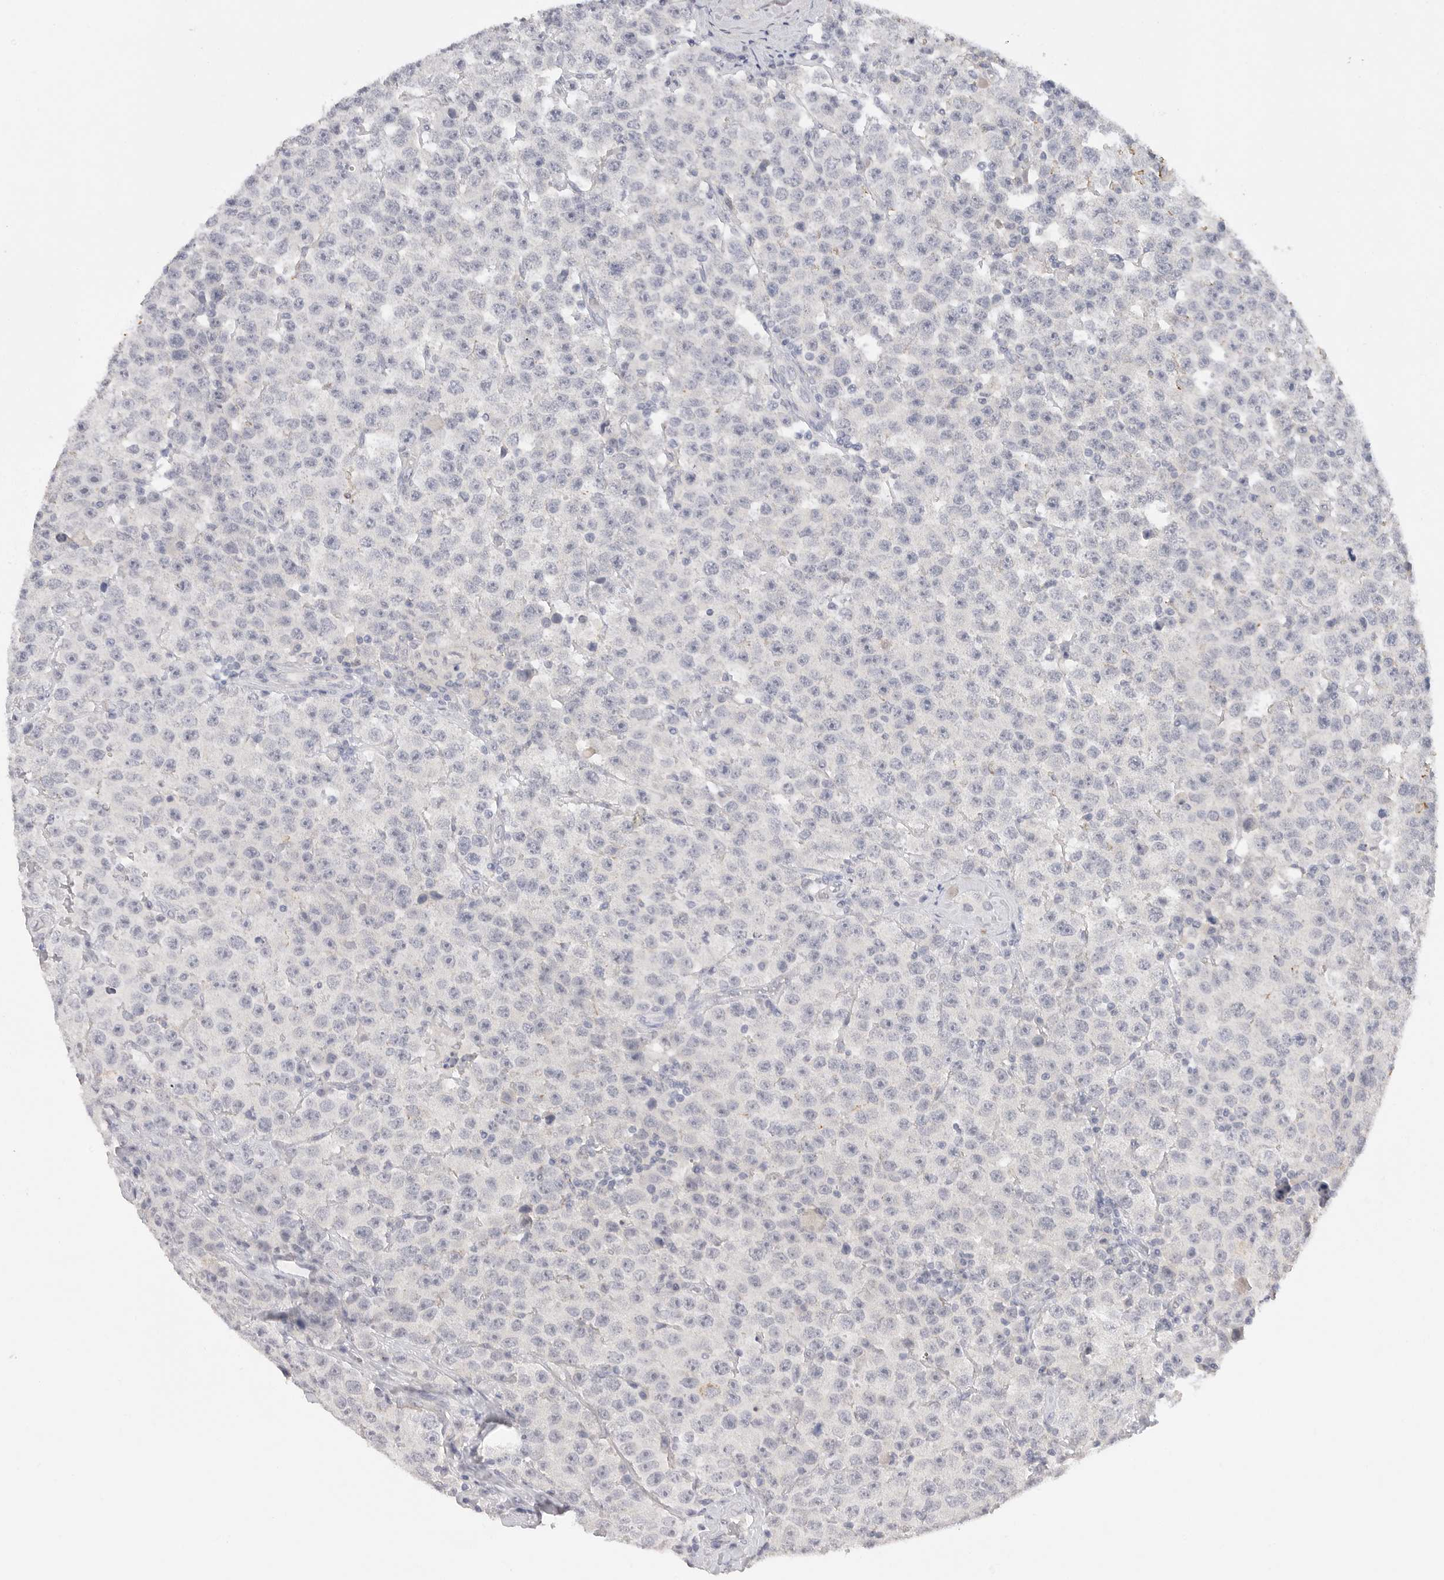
{"staining": {"intensity": "negative", "quantity": "none", "location": "none"}, "tissue": "testis cancer", "cell_type": "Tumor cells", "image_type": "cancer", "snomed": [{"axis": "morphology", "description": "Seminoma, NOS"}, {"axis": "topography", "description": "Testis"}], "caption": "Testis seminoma stained for a protein using immunohistochemistry (IHC) reveals no positivity tumor cells.", "gene": "FBN2", "patient": {"sex": "male", "age": 28}}